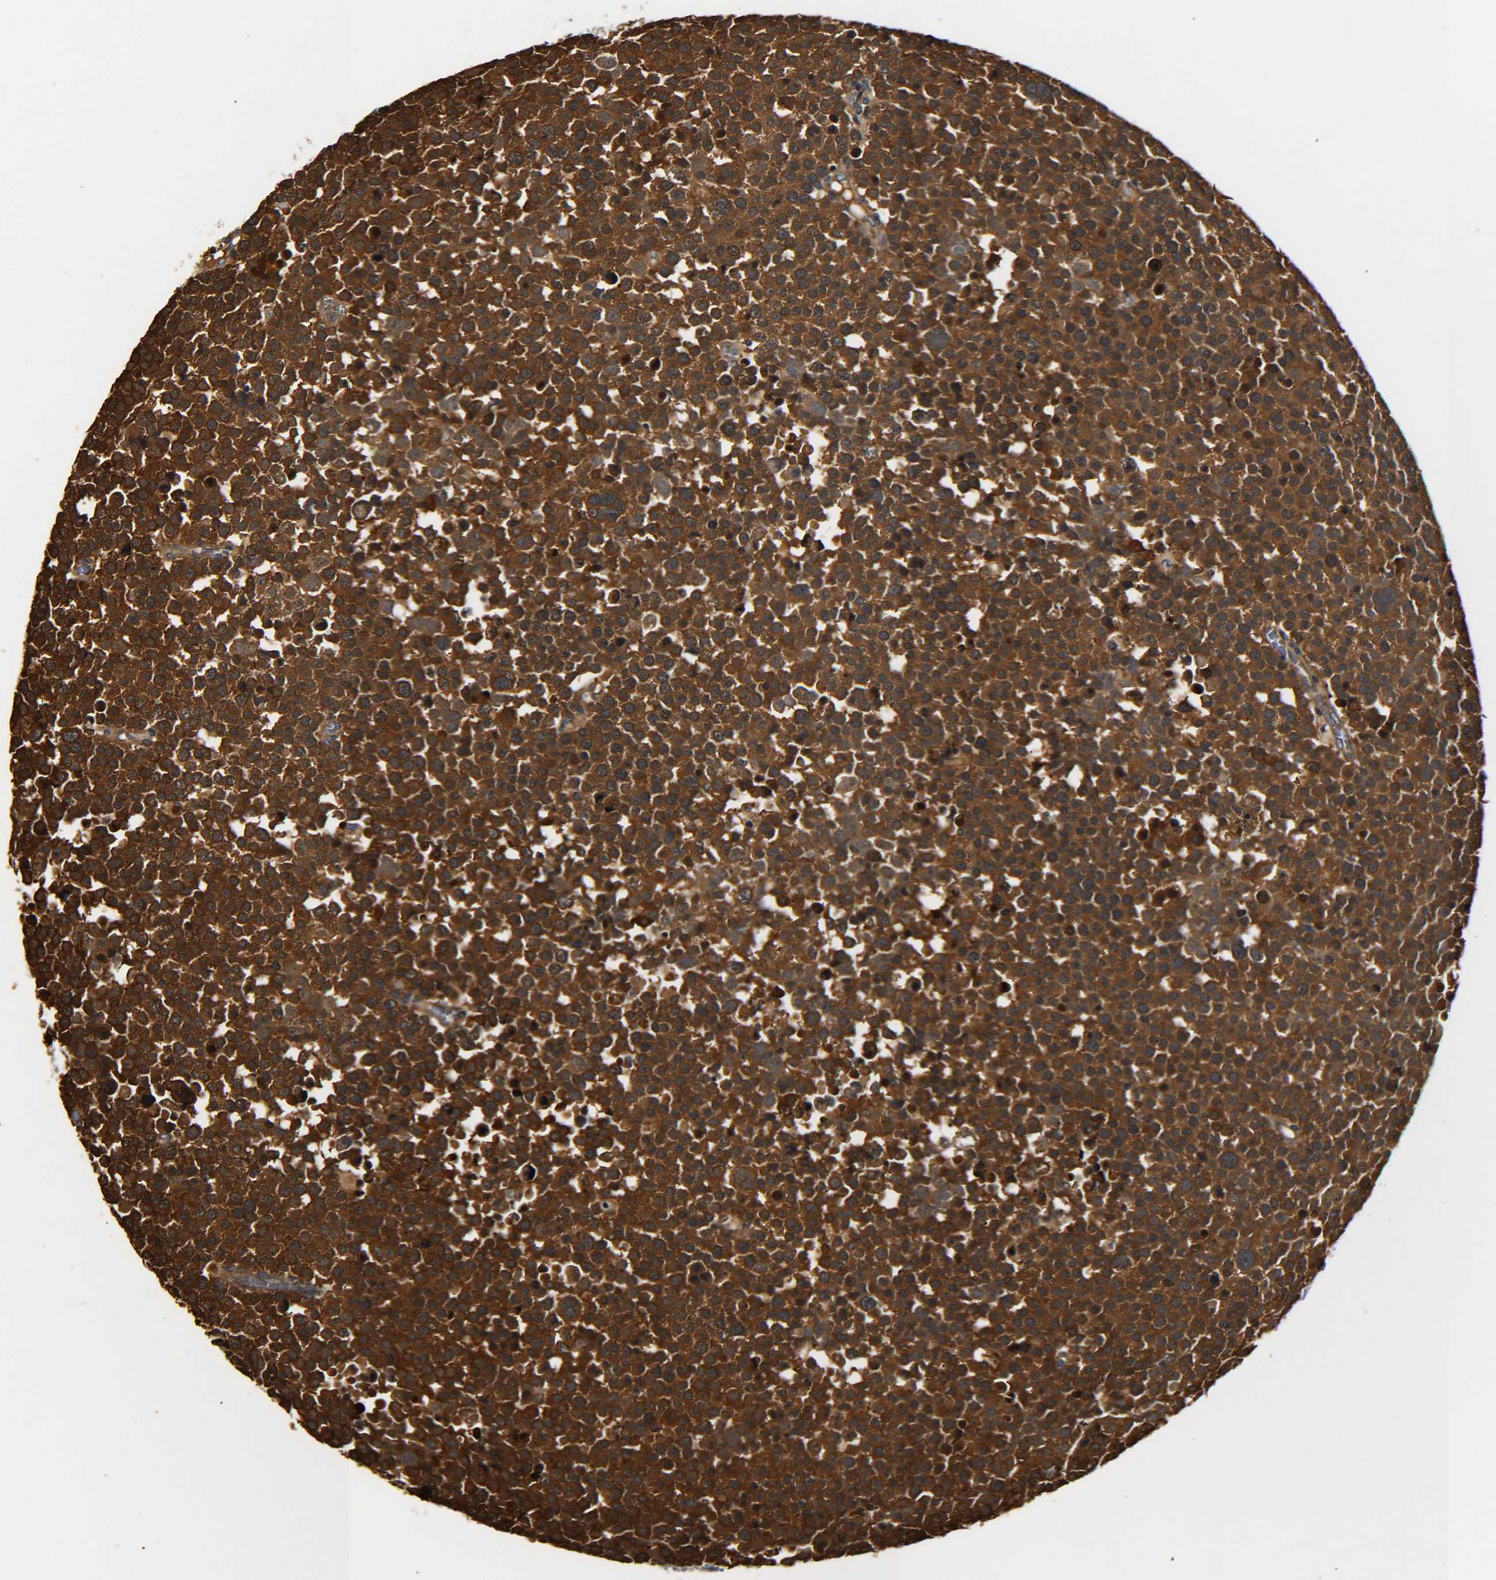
{"staining": {"intensity": "strong", "quantity": ">75%", "location": "cytoplasmic/membranous"}, "tissue": "testis cancer", "cell_type": "Tumor cells", "image_type": "cancer", "snomed": [{"axis": "morphology", "description": "Seminoma, NOS"}, {"axis": "topography", "description": "Testis"}], "caption": "Strong cytoplasmic/membranous expression is seen in about >75% of tumor cells in testis cancer (seminoma).", "gene": "MEIS1", "patient": {"sex": "male", "age": 71}}